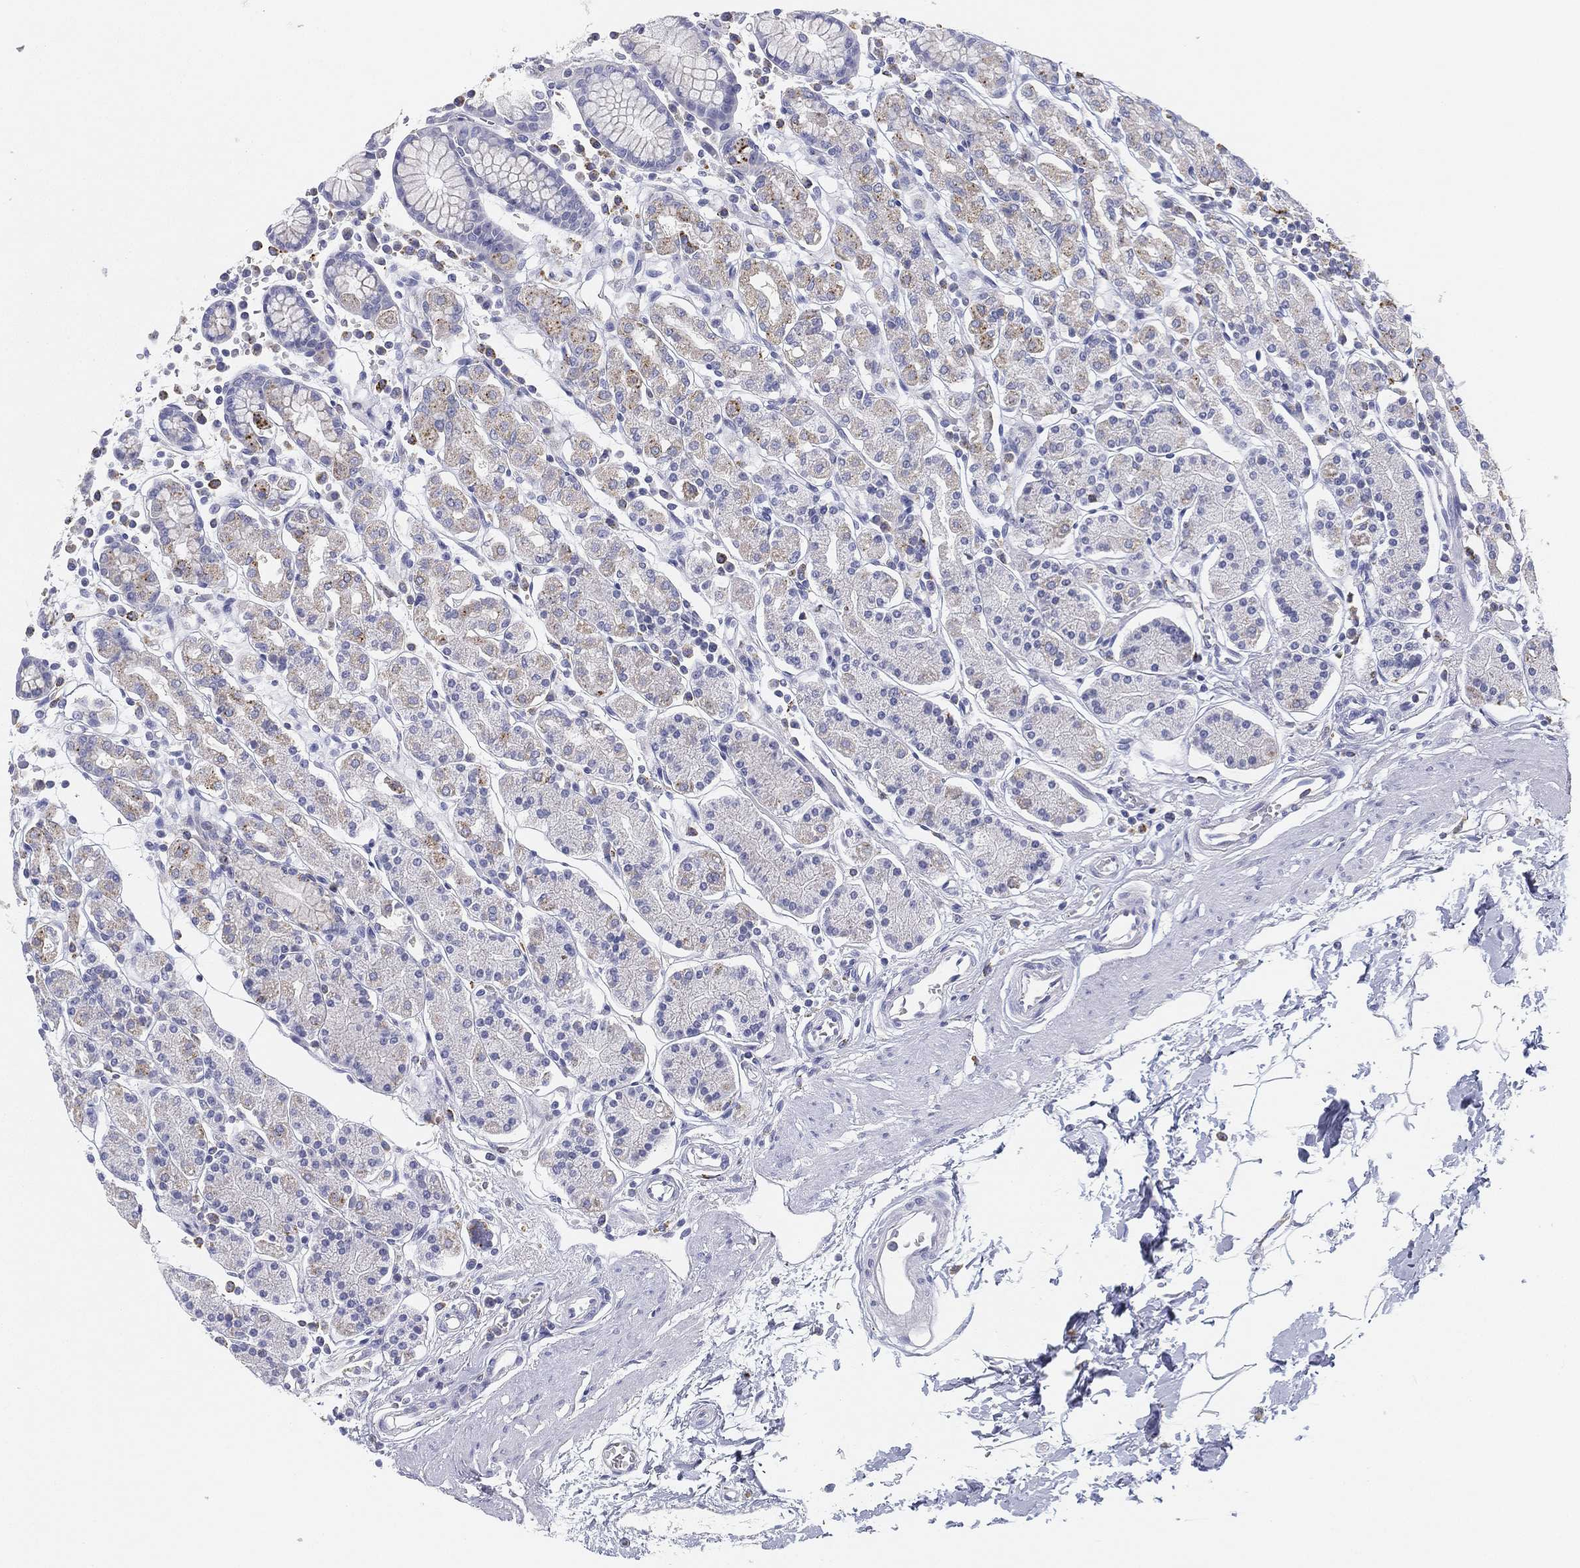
{"staining": {"intensity": "weak", "quantity": "<25%", "location": "cytoplasmic/membranous"}, "tissue": "stomach", "cell_type": "Glandular cells", "image_type": "normal", "snomed": [{"axis": "morphology", "description": "Normal tissue, NOS"}, {"axis": "topography", "description": "Stomach, upper"}, {"axis": "topography", "description": "Stomach"}], "caption": "Glandular cells show no significant staining in benign stomach. Nuclei are stained in blue.", "gene": "NPC2", "patient": {"sex": "male", "age": 62}}